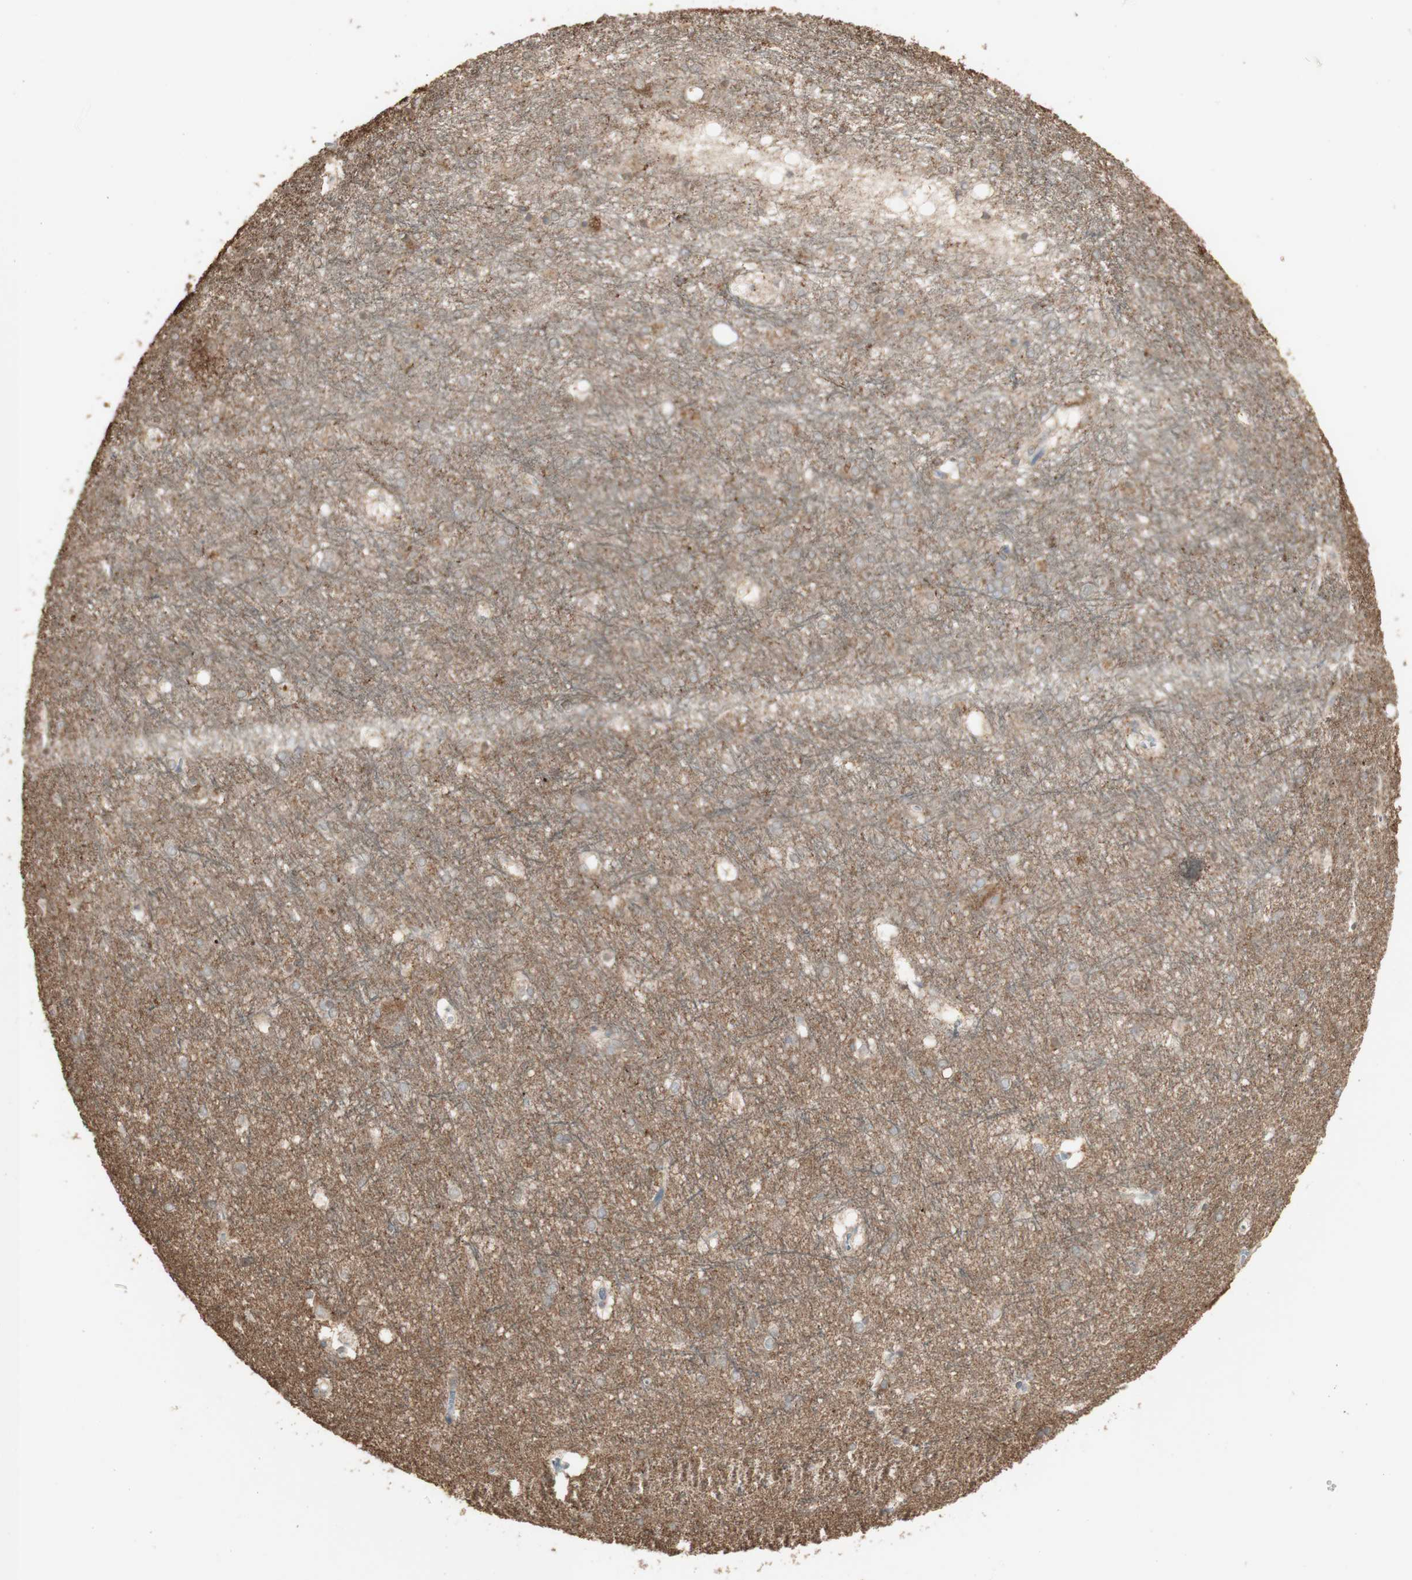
{"staining": {"intensity": "negative", "quantity": "none", "location": "none"}, "tissue": "hippocampus", "cell_type": "Glial cells", "image_type": "normal", "snomed": [{"axis": "morphology", "description": "Normal tissue, NOS"}, {"axis": "topography", "description": "Hippocampus"}], "caption": "Glial cells show no significant protein expression in normal hippocampus. Nuclei are stained in blue.", "gene": "ATP6V1E1", "patient": {"sex": "female", "age": 19}}